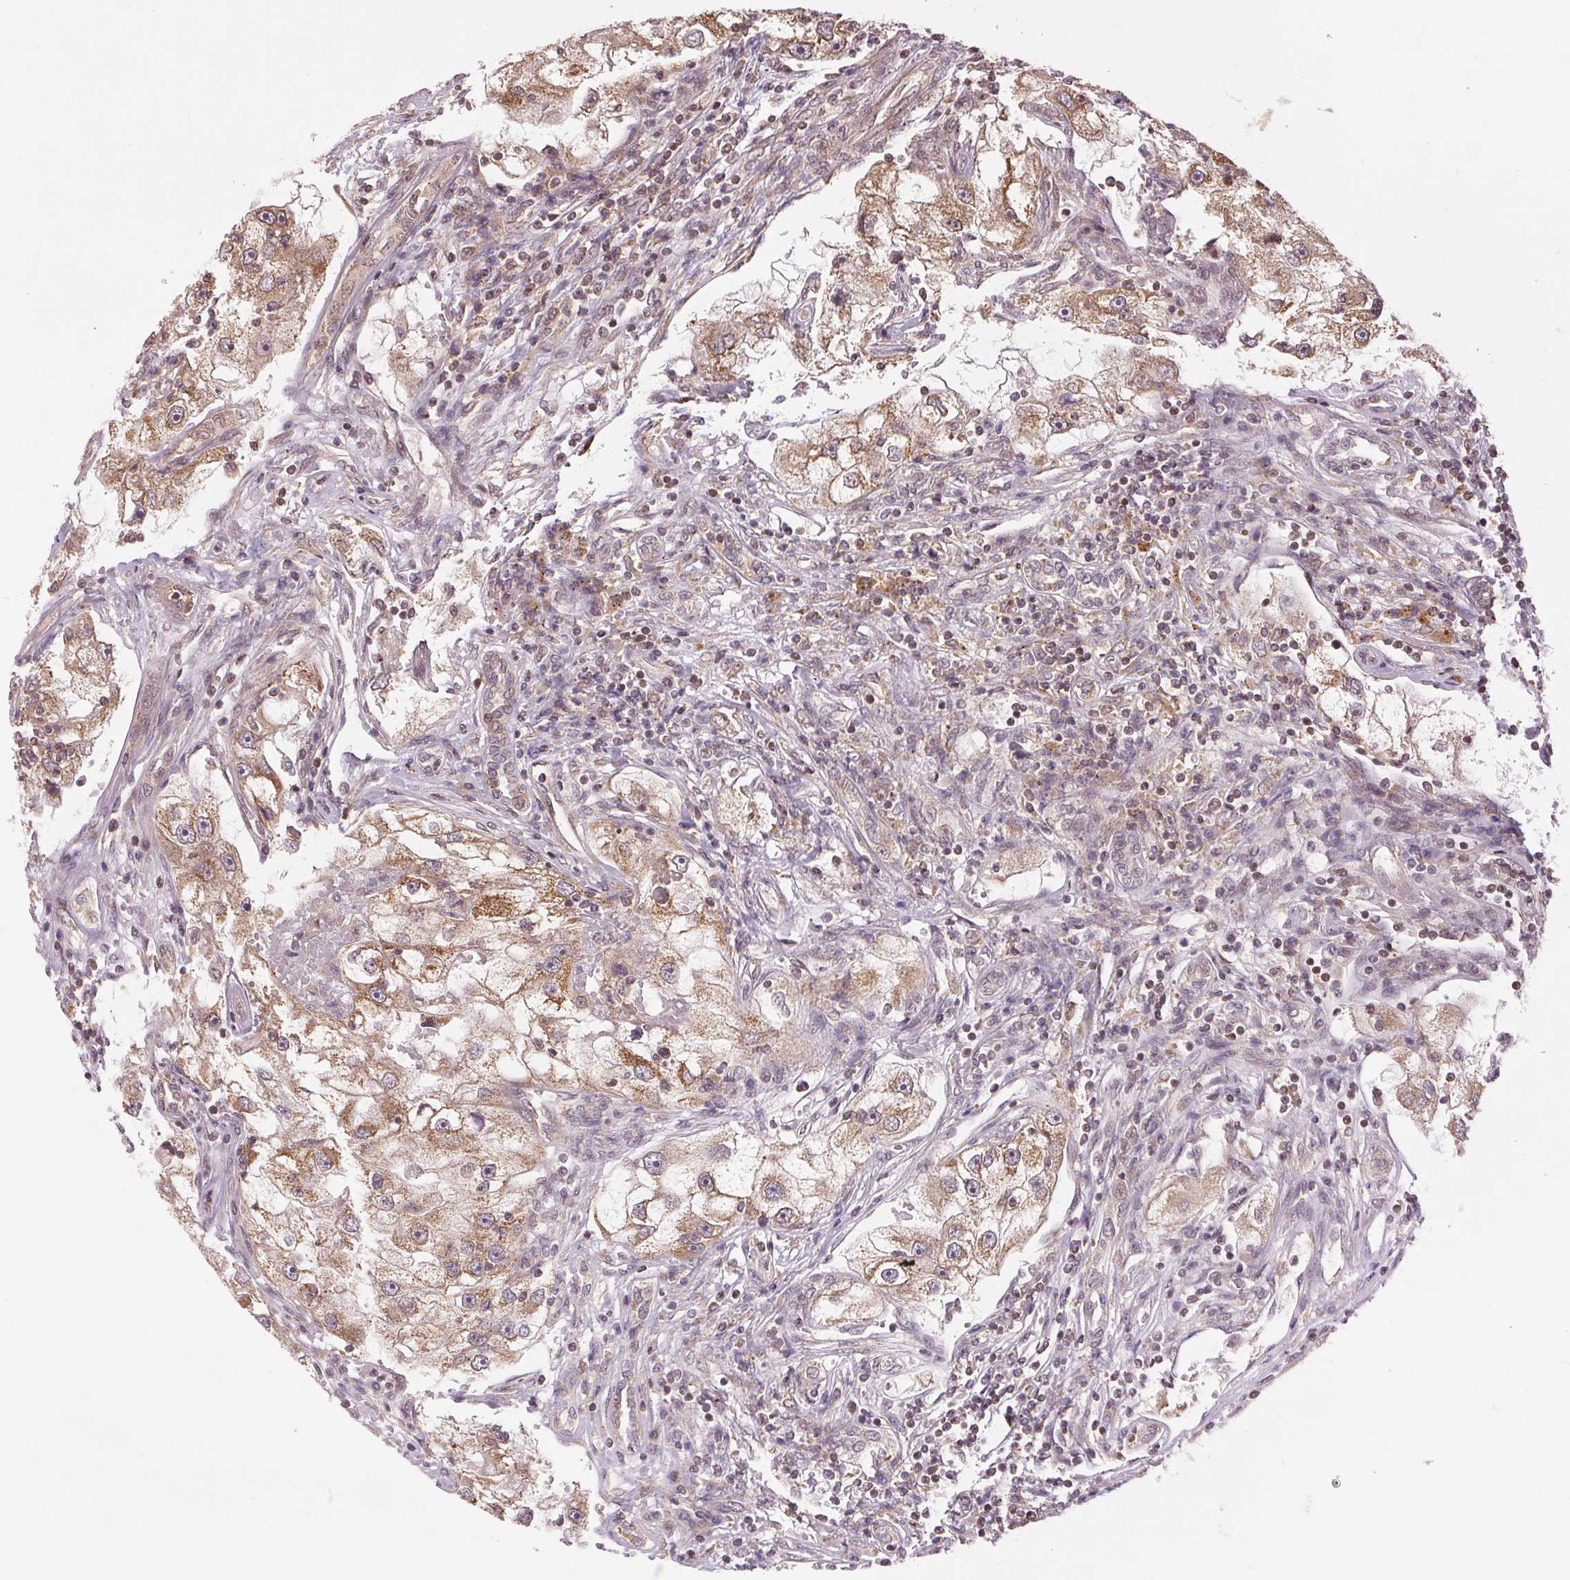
{"staining": {"intensity": "moderate", "quantity": ">75%", "location": "cytoplasmic/membranous"}, "tissue": "renal cancer", "cell_type": "Tumor cells", "image_type": "cancer", "snomed": [{"axis": "morphology", "description": "Adenocarcinoma, NOS"}, {"axis": "topography", "description": "Kidney"}], "caption": "Immunohistochemical staining of renal cancer (adenocarcinoma) reveals medium levels of moderate cytoplasmic/membranous protein positivity in approximately >75% of tumor cells. The staining was performed using DAB (3,3'-diaminobenzidine), with brown indicating positive protein expression. Nuclei are stained blue with hematoxylin.", "gene": "BTF3L4", "patient": {"sex": "male", "age": 63}}